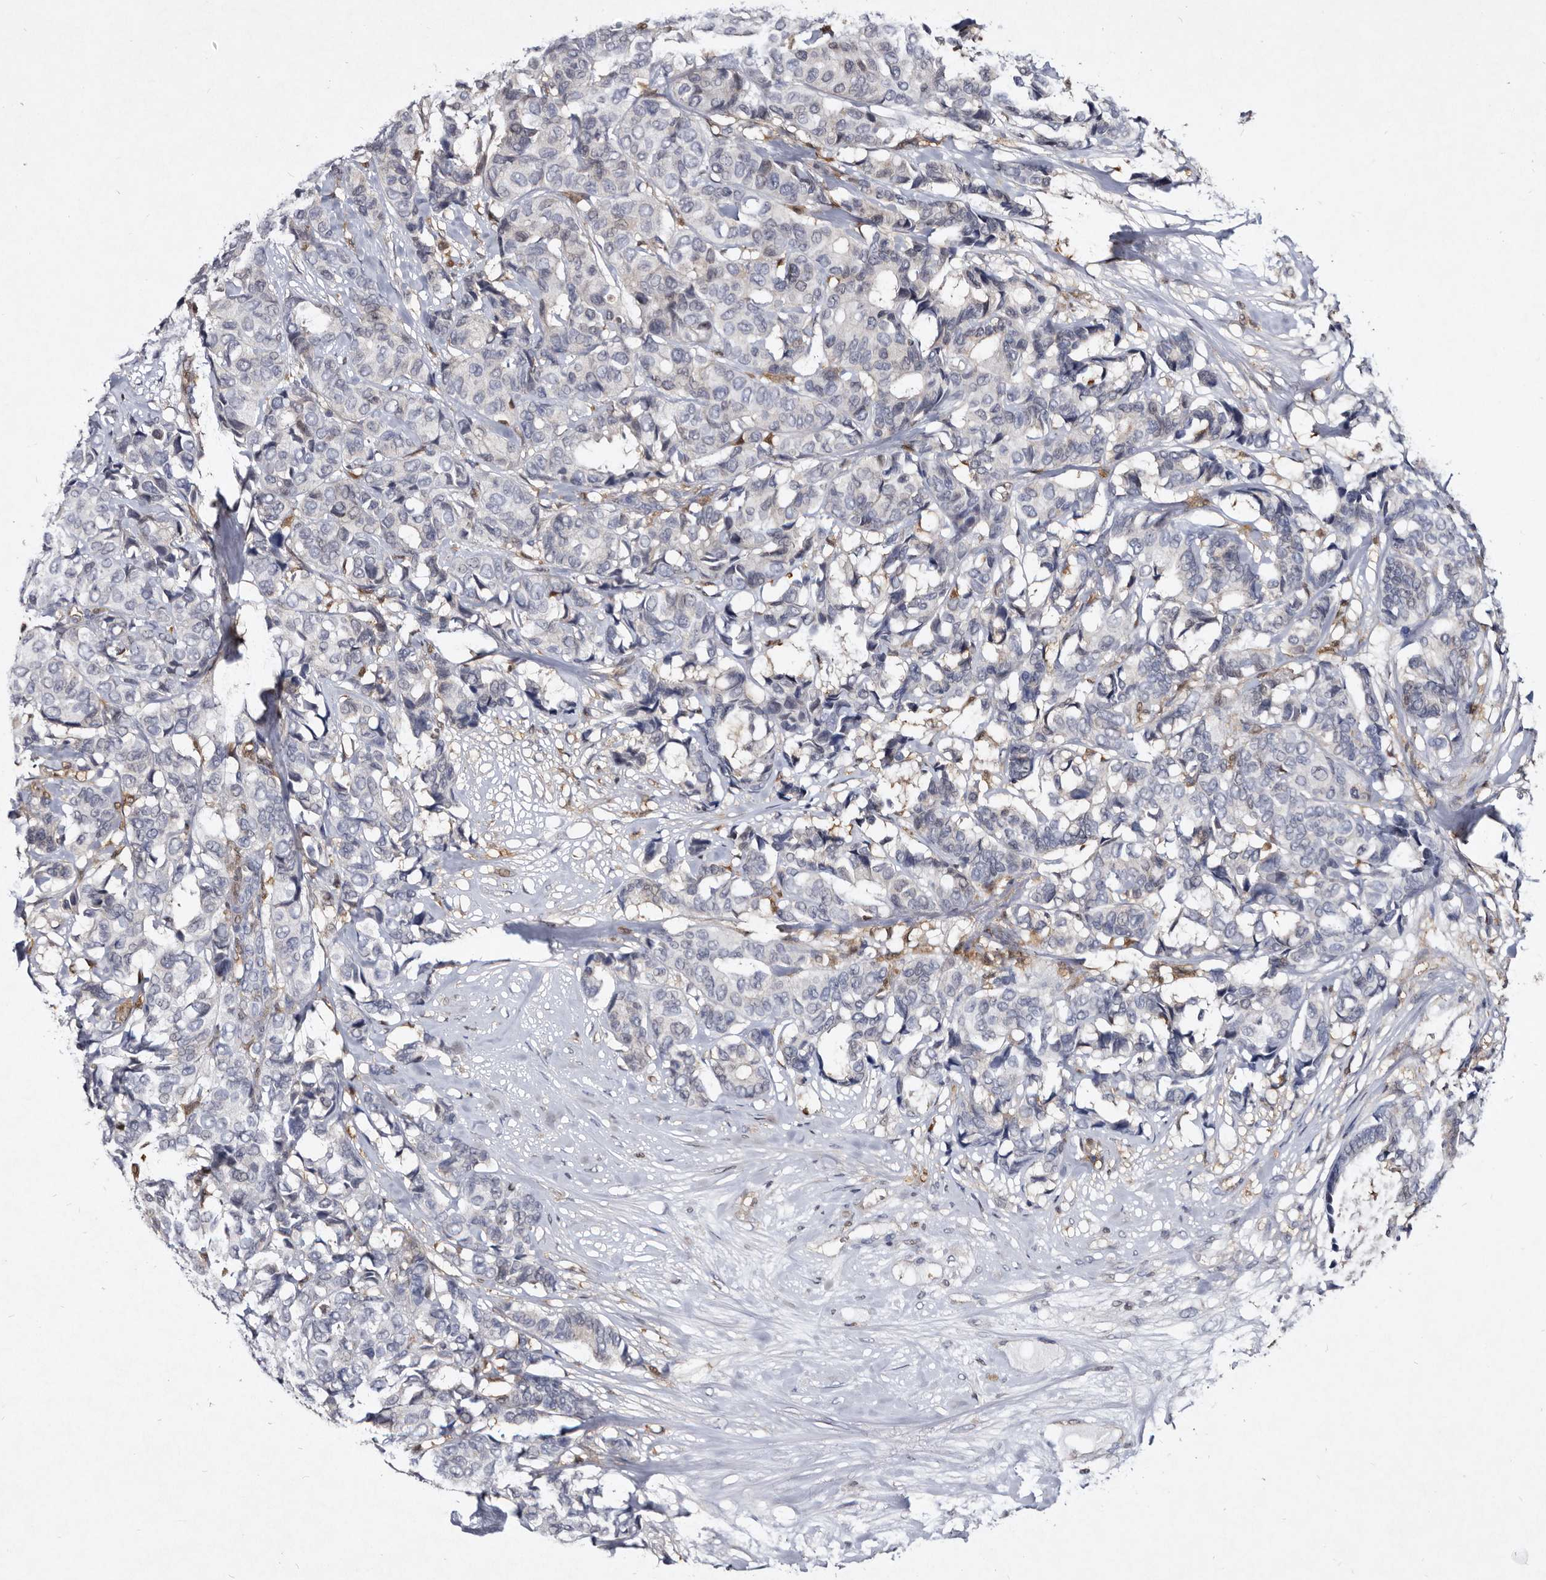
{"staining": {"intensity": "negative", "quantity": "none", "location": "none"}, "tissue": "breast cancer", "cell_type": "Tumor cells", "image_type": "cancer", "snomed": [{"axis": "morphology", "description": "Duct carcinoma"}, {"axis": "topography", "description": "Breast"}], "caption": "Infiltrating ductal carcinoma (breast) was stained to show a protein in brown. There is no significant positivity in tumor cells. (DAB immunohistochemistry with hematoxylin counter stain).", "gene": "SERPINB8", "patient": {"sex": "female", "age": 87}}